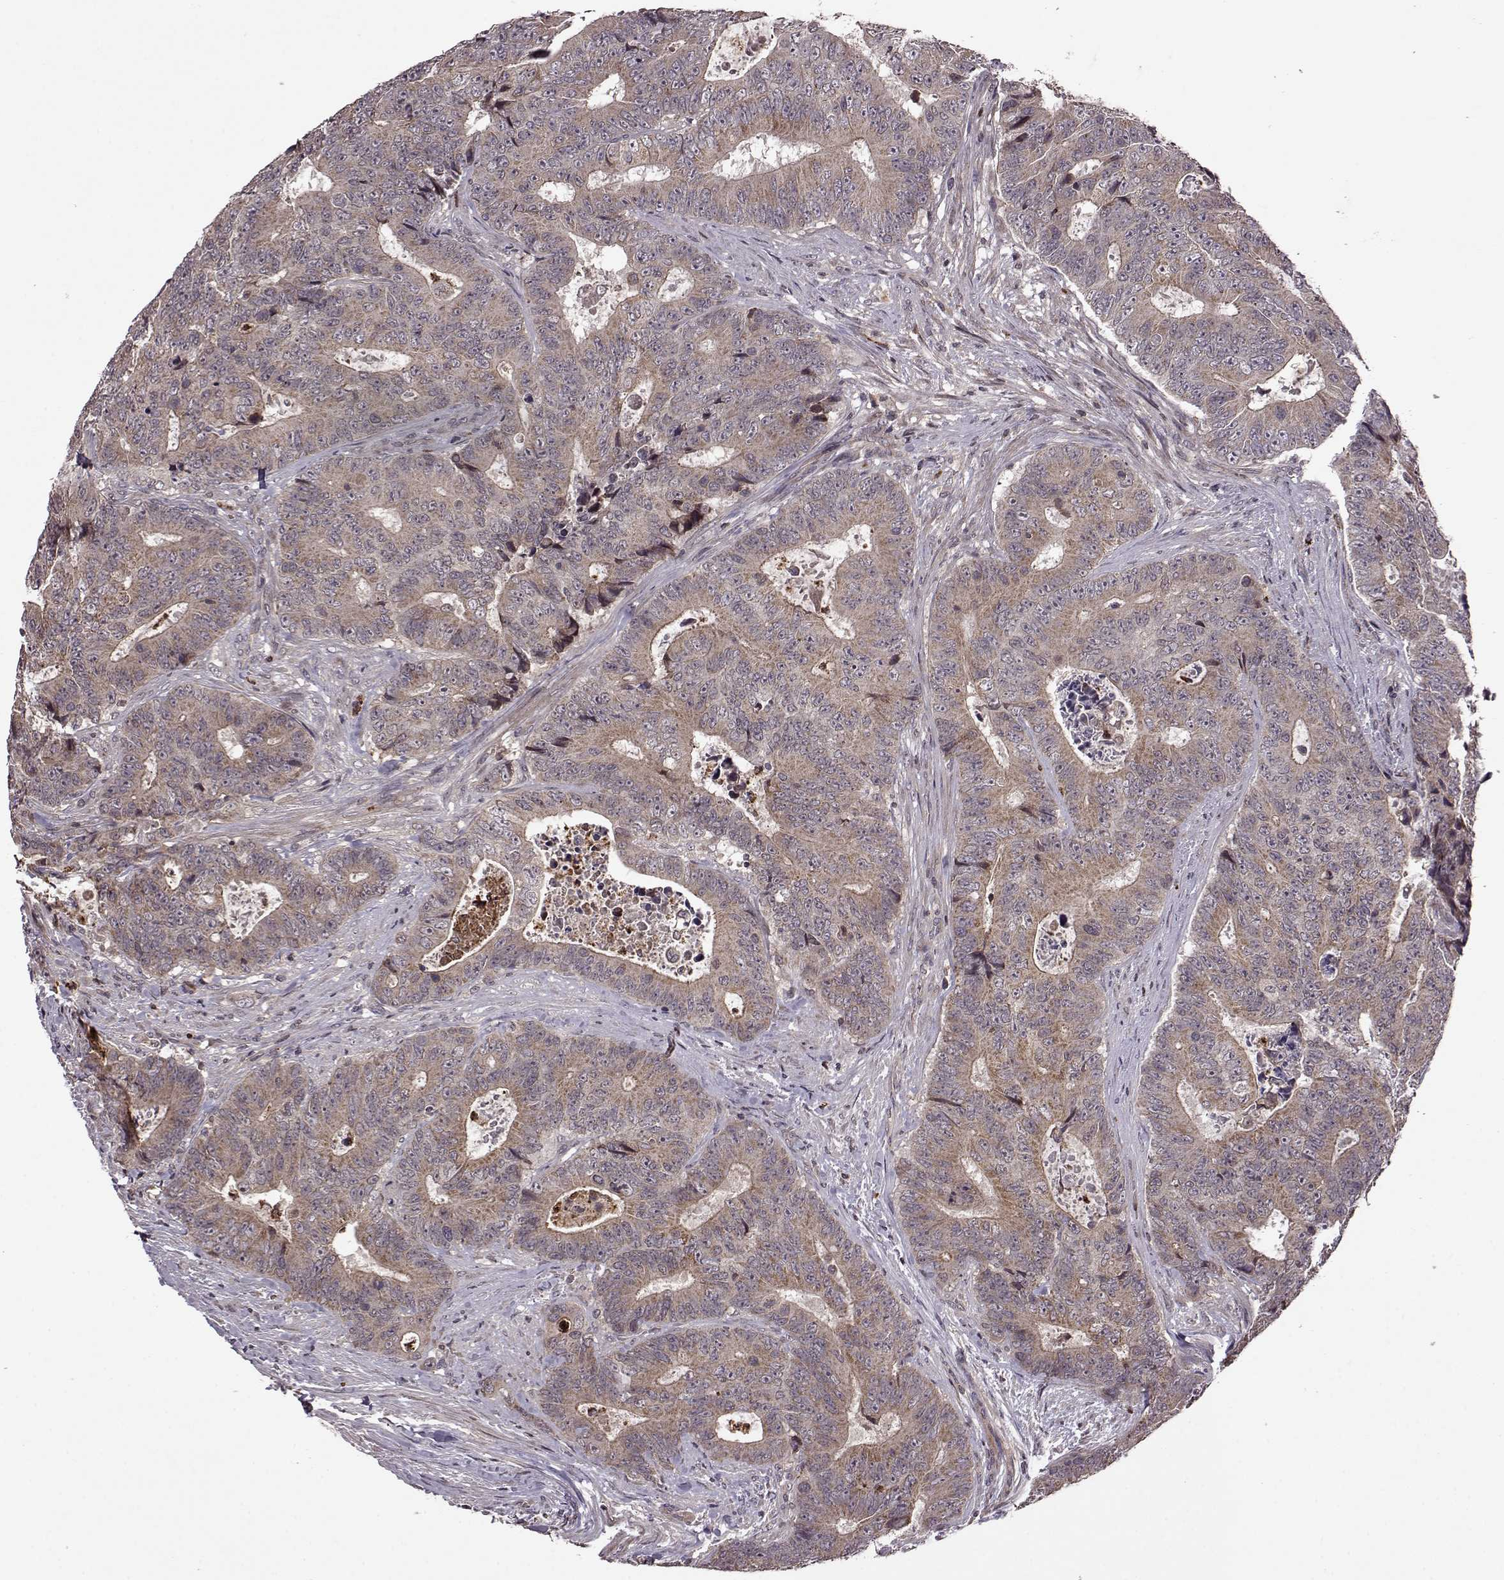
{"staining": {"intensity": "weak", "quantity": "25%-75%", "location": "cytoplasmic/membranous"}, "tissue": "colorectal cancer", "cell_type": "Tumor cells", "image_type": "cancer", "snomed": [{"axis": "morphology", "description": "Adenocarcinoma, NOS"}, {"axis": "topography", "description": "Colon"}], "caption": "Immunohistochemistry of human colorectal cancer displays low levels of weak cytoplasmic/membranous positivity in approximately 25%-75% of tumor cells.", "gene": "TRMU", "patient": {"sex": "female", "age": 48}}